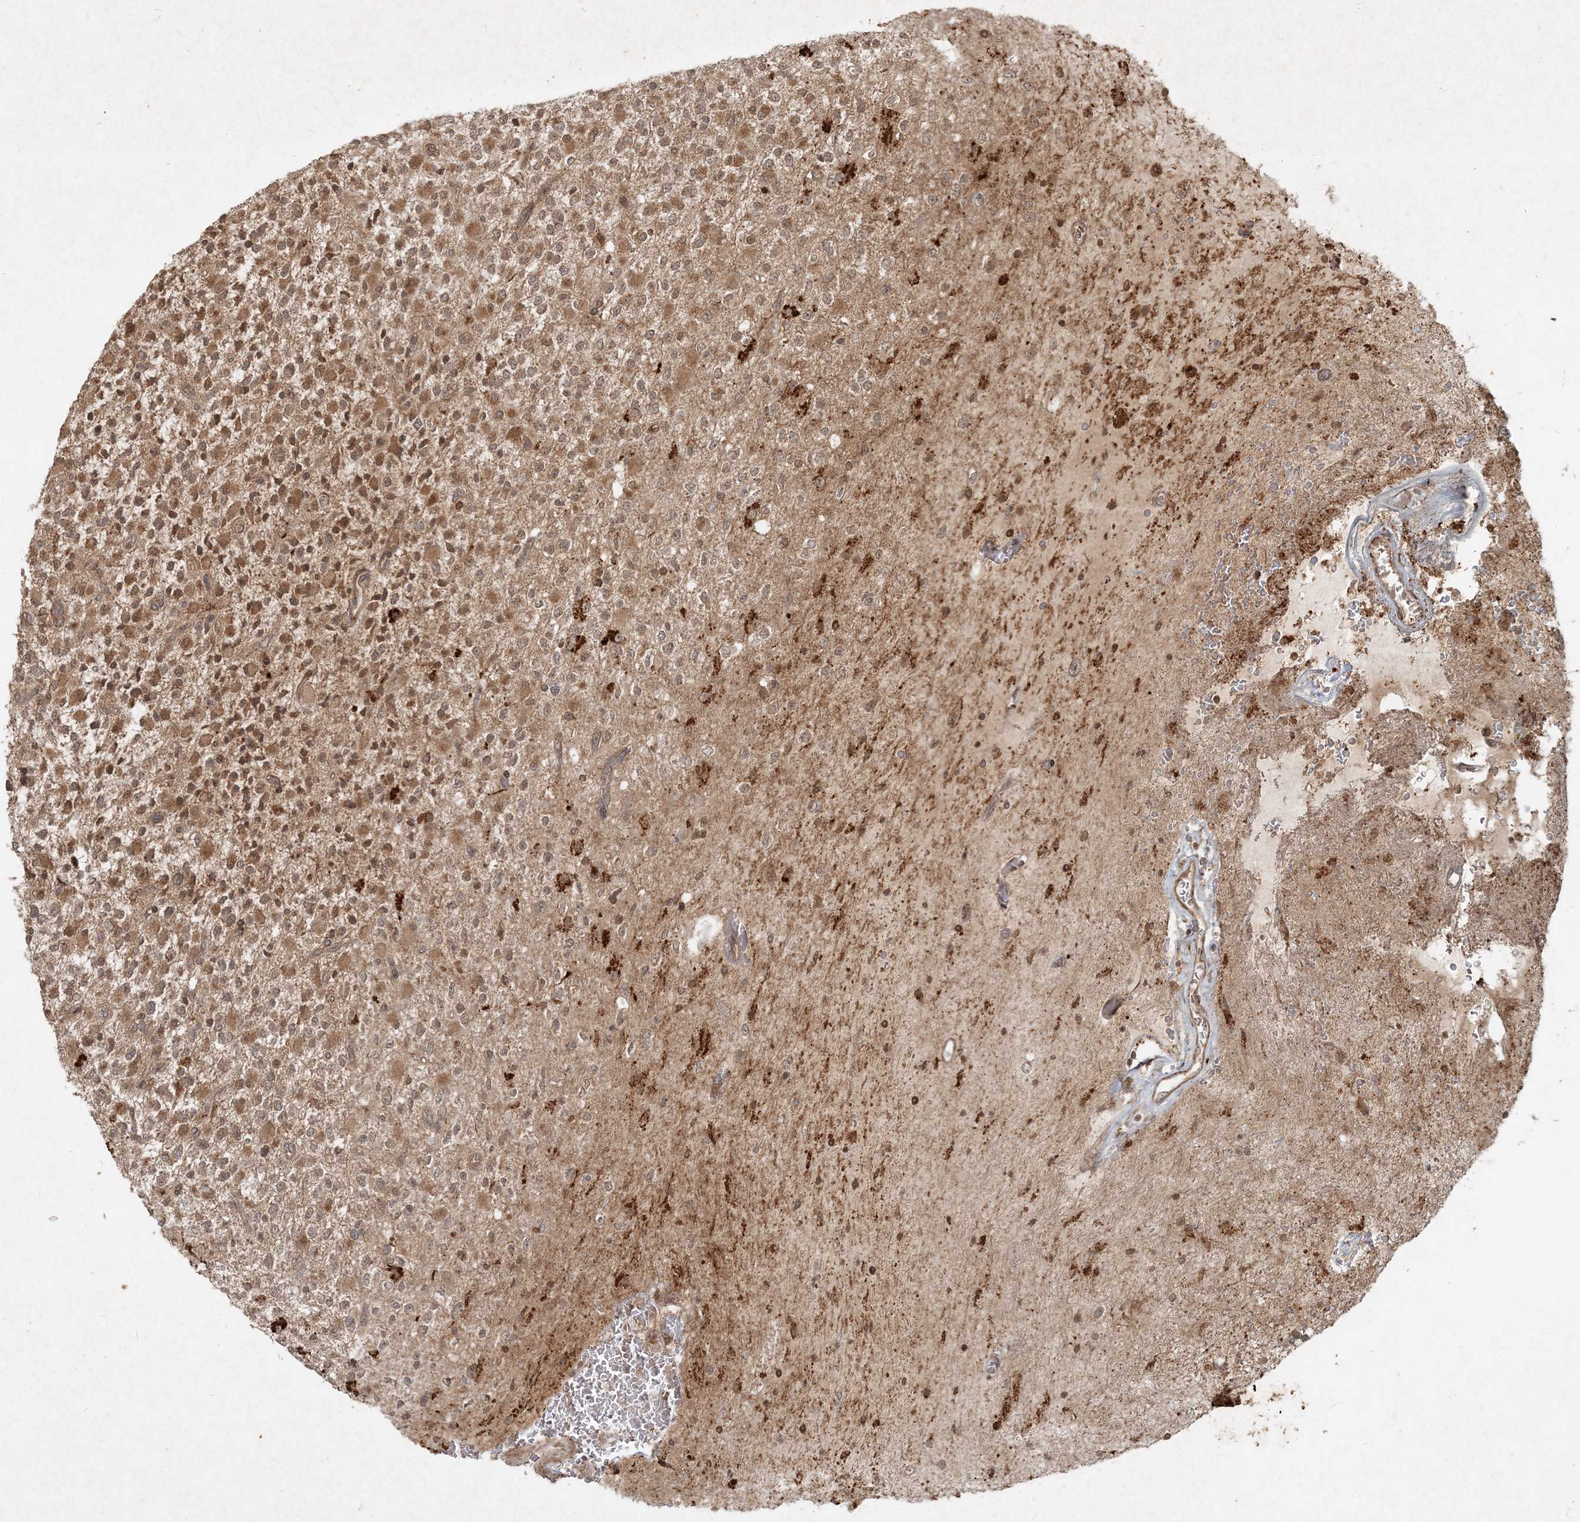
{"staining": {"intensity": "moderate", "quantity": ">75%", "location": "cytoplasmic/membranous"}, "tissue": "glioma", "cell_type": "Tumor cells", "image_type": "cancer", "snomed": [{"axis": "morphology", "description": "Glioma, malignant, High grade"}, {"axis": "topography", "description": "Brain"}], "caption": "Immunohistochemistry (IHC) of glioma shows medium levels of moderate cytoplasmic/membranous staining in approximately >75% of tumor cells.", "gene": "NARS1", "patient": {"sex": "male", "age": 34}}